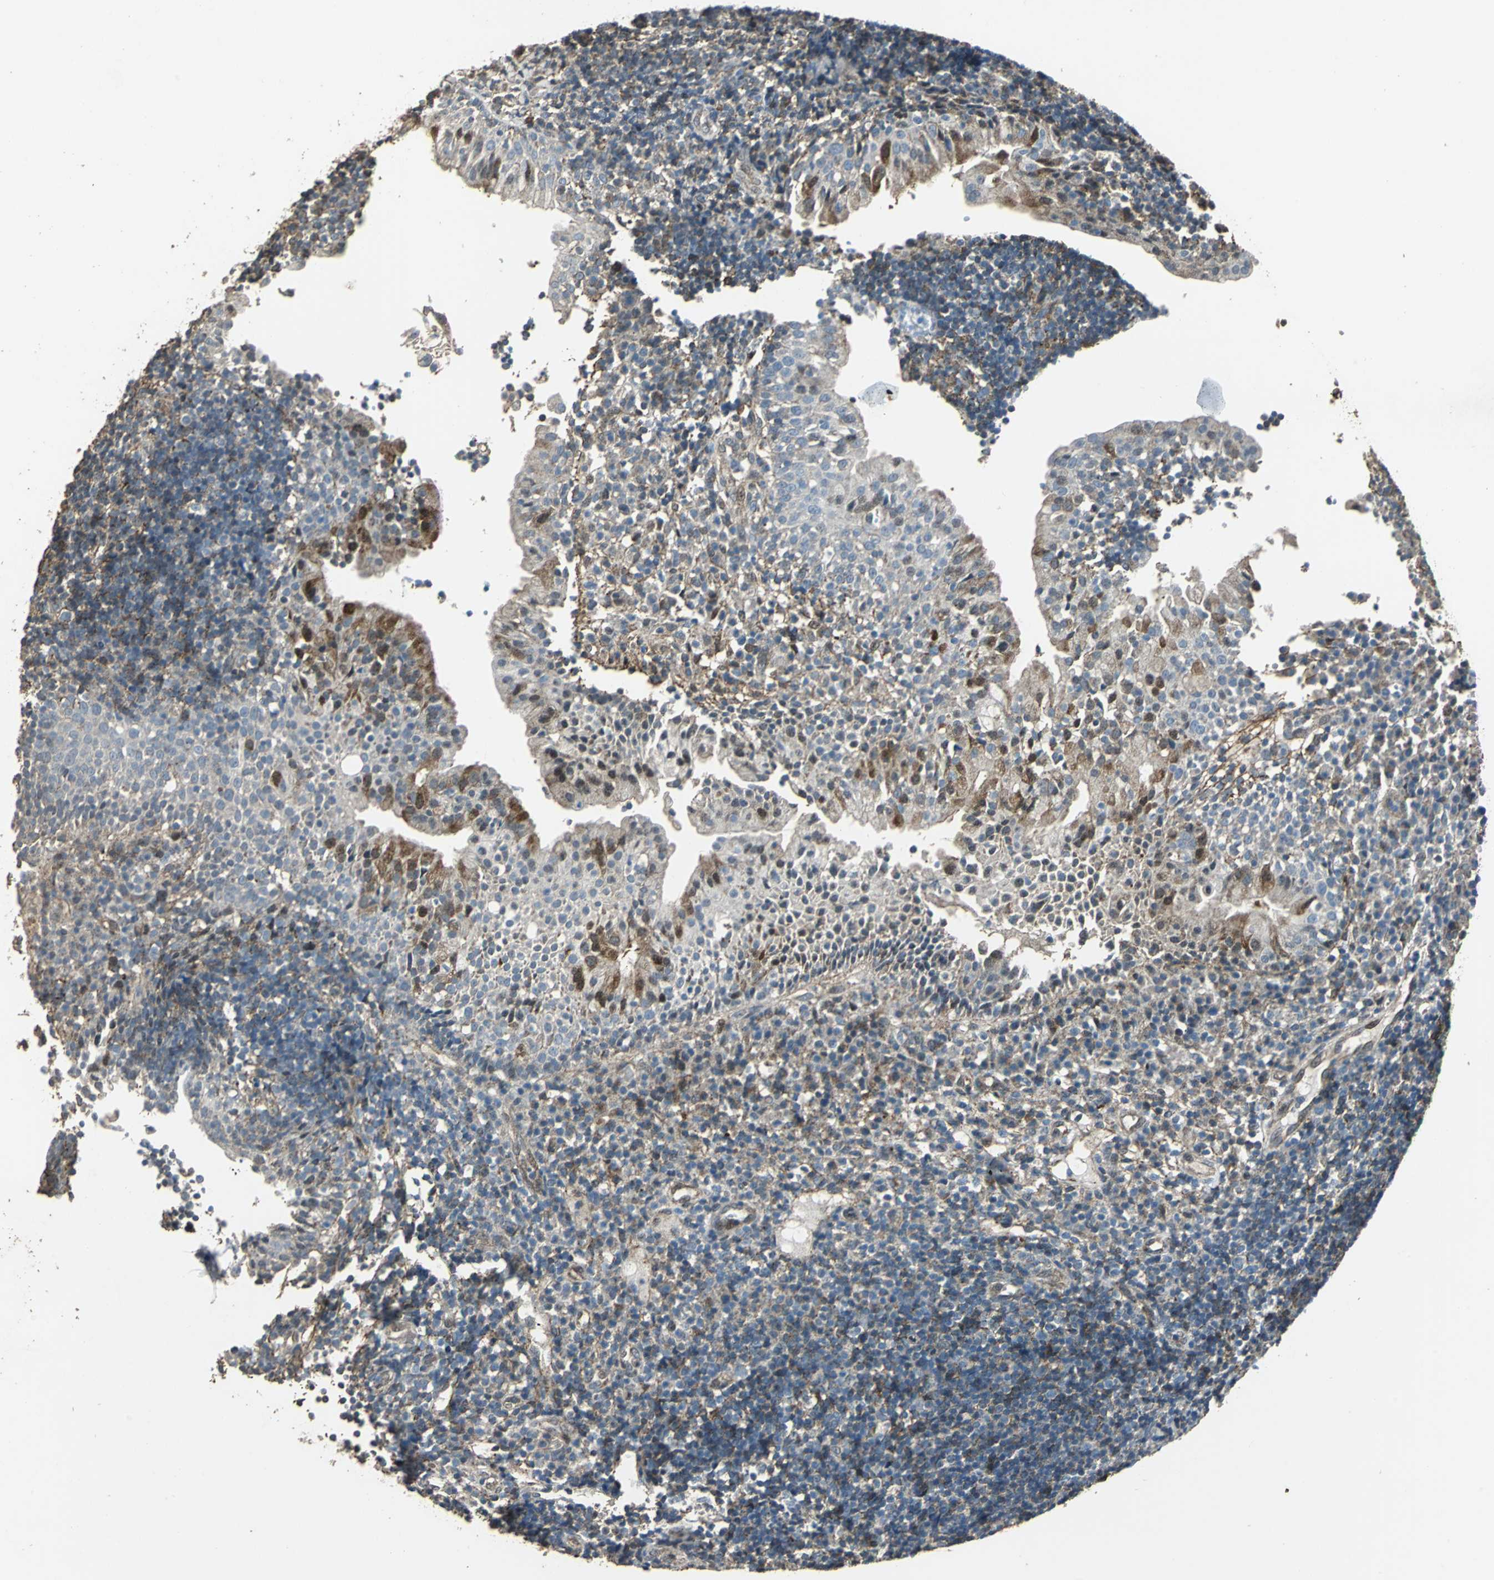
{"staining": {"intensity": "weak", "quantity": "25%-75%", "location": "cytoplasmic/membranous"}, "tissue": "tonsil", "cell_type": "Germinal center cells", "image_type": "normal", "snomed": [{"axis": "morphology", "description": "Normal tissue, NOS"}, {"axis": "topography", "description": "Tonsil"}], "caption": "The image demonstrates immunohistochemical staining of benign tonsil. There is weak cytoplasmic/membranous staining is present in about 25%-75% of germinal center cells.", "gene": "DNAJB4", "patient": {"sex": "female", "age": 40}}